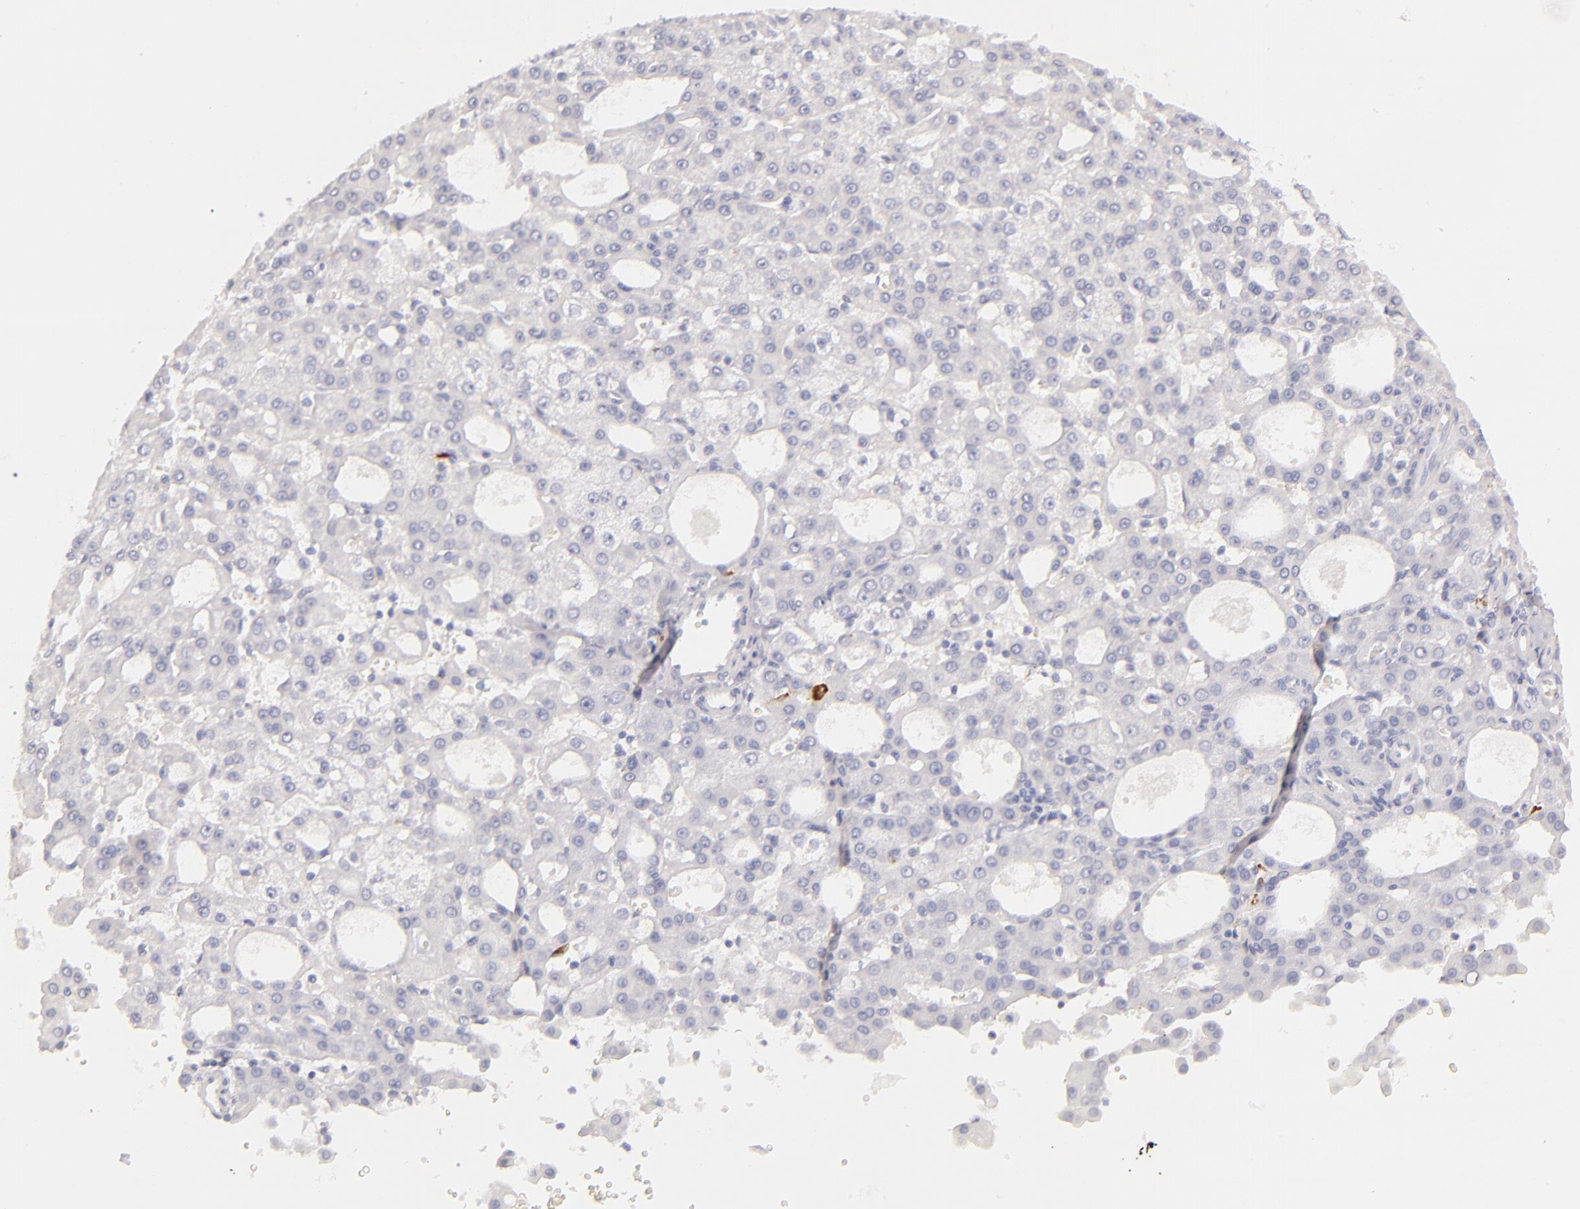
{"staining": {"intensity": "negative", "quantity": "none", "location": "none"}, "tissue": "liver cancer", "cell_type": "Tumor cells", "image_type": "cancer", "snomed": [{"axis": "morphology", "description": "Carcinoma, Hepatocellular, NOS"}, {"axis": "topography", "description": "Liver"}], "caption": "Immunohistochemical staining of hepatocellular carcinoma (liver) reveals no significant staining in tumor cells. (DAB immunohistochemistry (IHC), high magnification).", "gene": "CD207", "patient": {"sex": "male", "age": 47}}